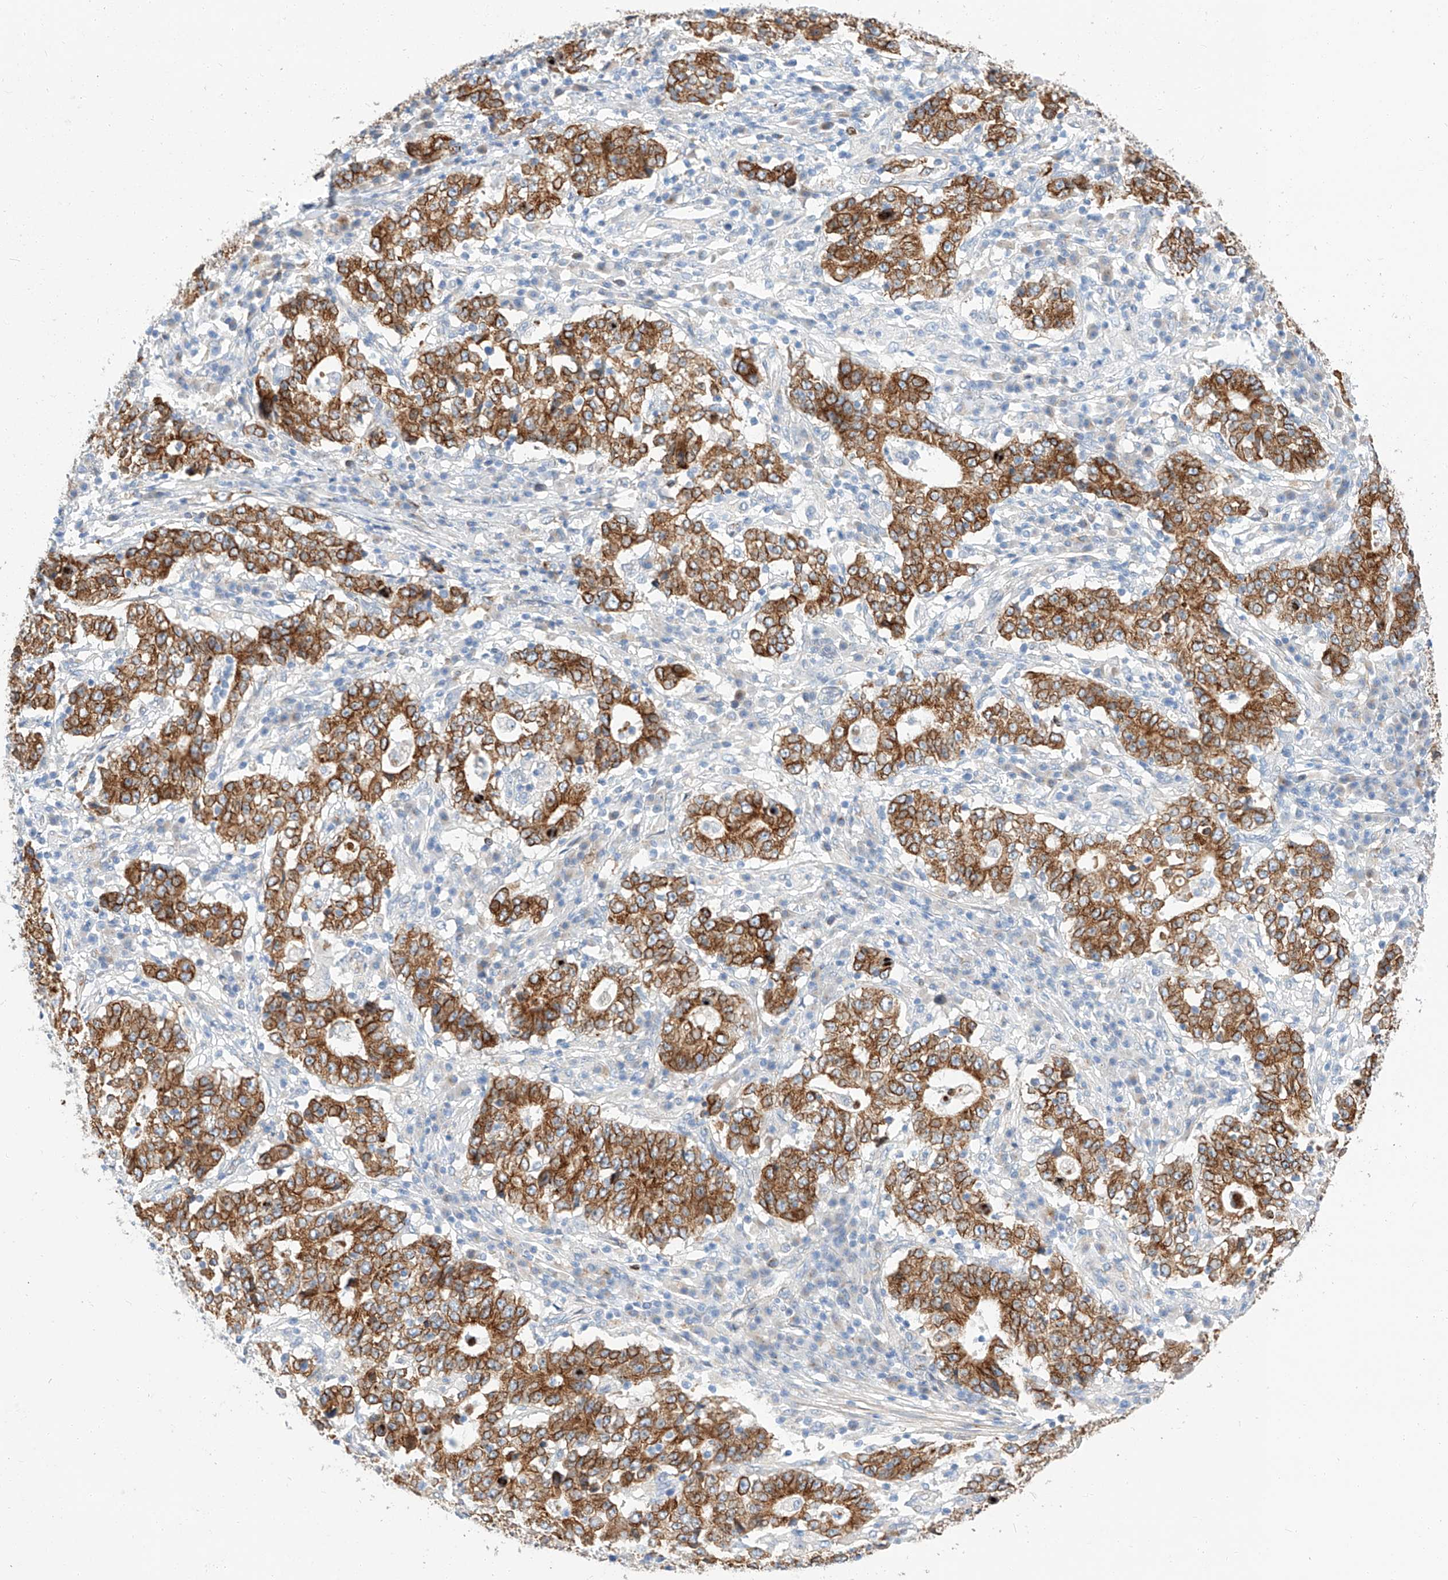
{"staining": {"intensity": "strong", "quantity": ">75%", "location": "cytoplasmic/membranous"}, "tissue": "stomach cancer", "cell_type": "Tumor cells", "image_type": "cancer", "snomed": [{"axis": "morphology", "description": "Adenocarcinoma, NOS"}, {"axis": "topography", "description": "Stomach"}], "caption": "Immunohistochemical staining of stomach cancer exhibits strong cytoplasmic/membranous protein expression in approximately >75% of tumor cells.", "gene": "MAP7", "patient": {"sex": "male", "age": 59}}